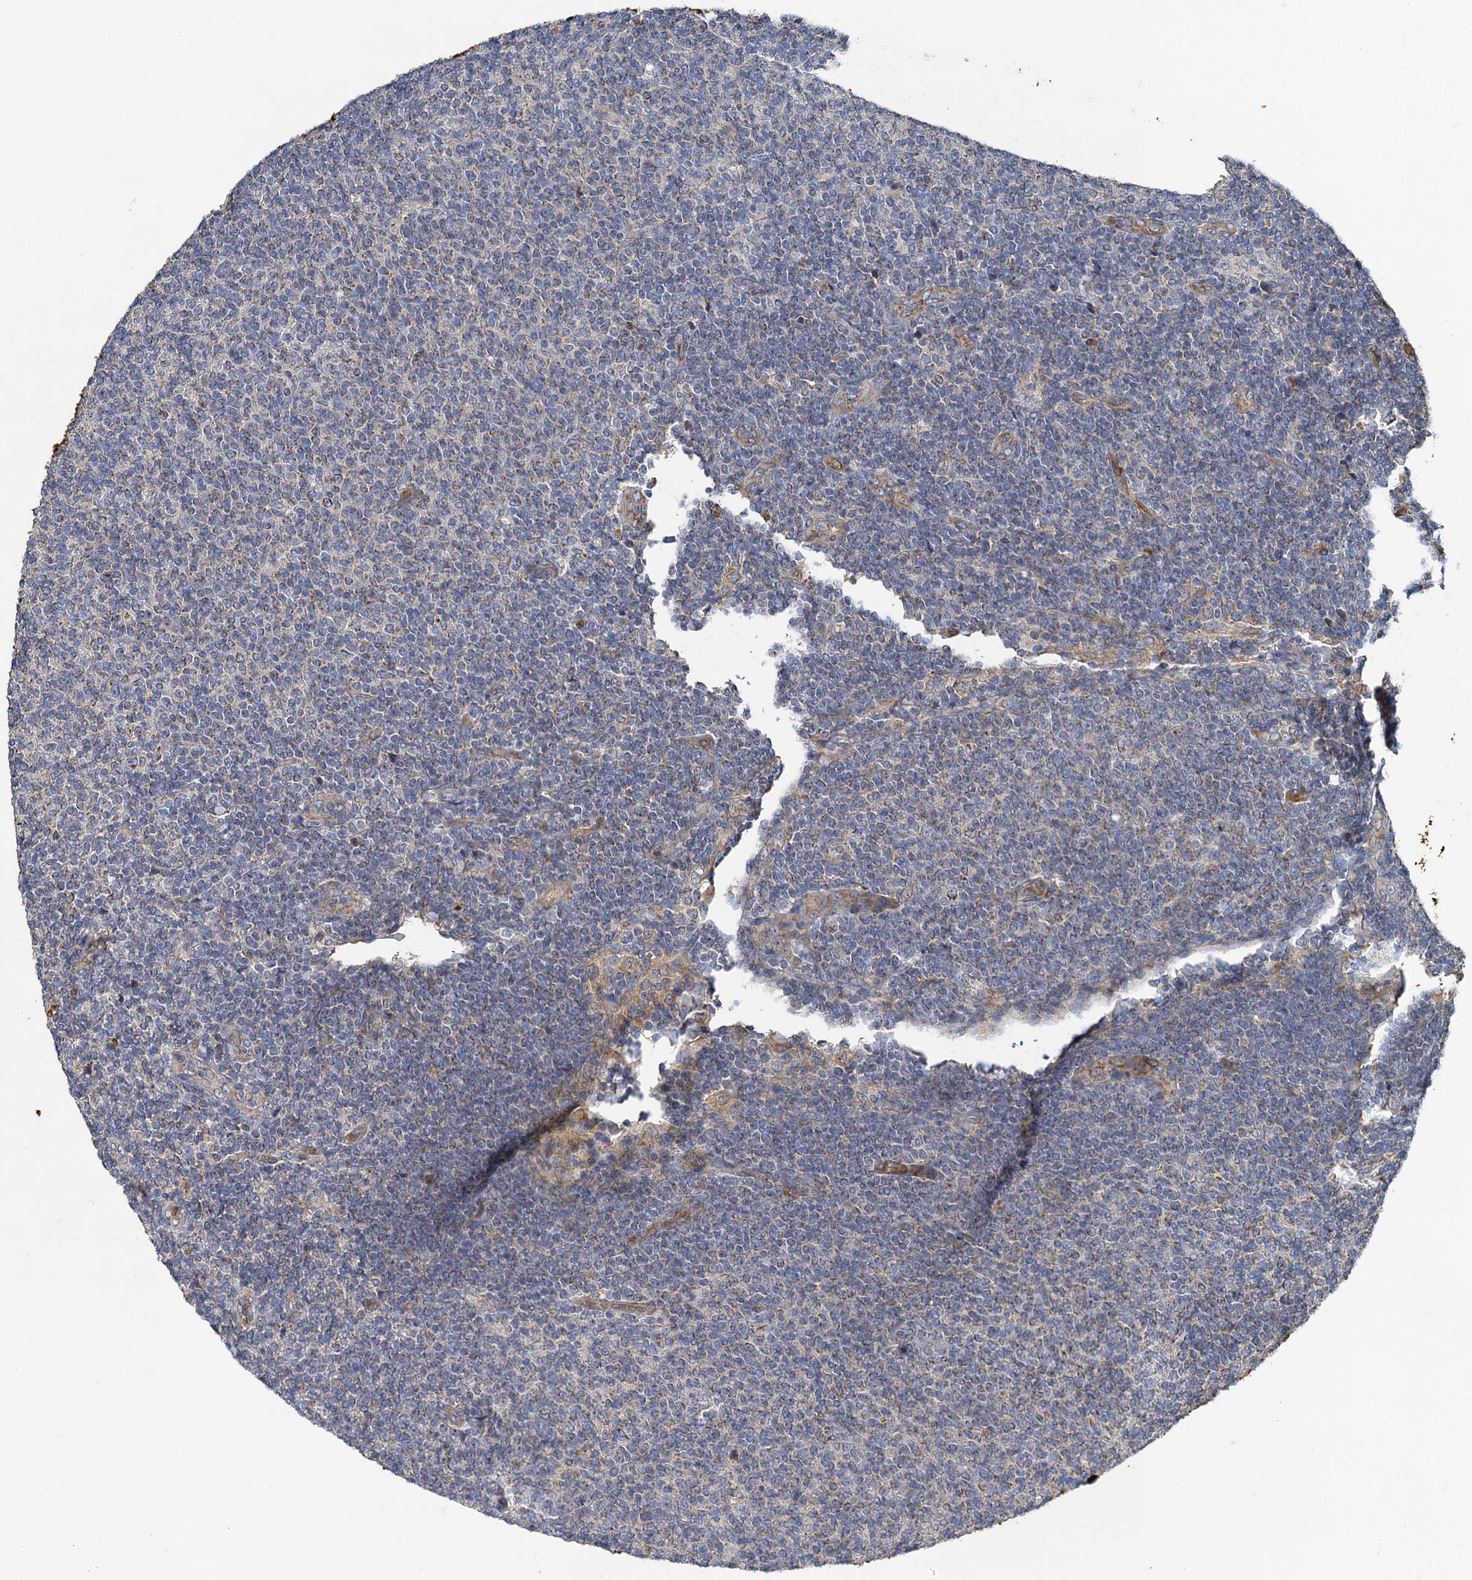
{"staining": {"intensity": "weak", "quantity": "<25%", "location": "cytoplasmic/membranous"}, "tissue": "lymphoma", "cell_type": "Tumor cells", "image_type": "cancer", "snomed": [{"axis": "morphology", "description": "Malignant lymphoma, non-Hodgkin's type, Low grade"}, {"axis": "topography", "description": "Lymph node"}], "caption": "A high-resolution micrograph shows immunohistochemistry (IHC) staining of low-grade malignant lymphoma, non-Hodgkin's type, which reveals no significant expression in tumor cells.", "gene": "BCS1L", "patient": {"sex": "male", "age": 66}}